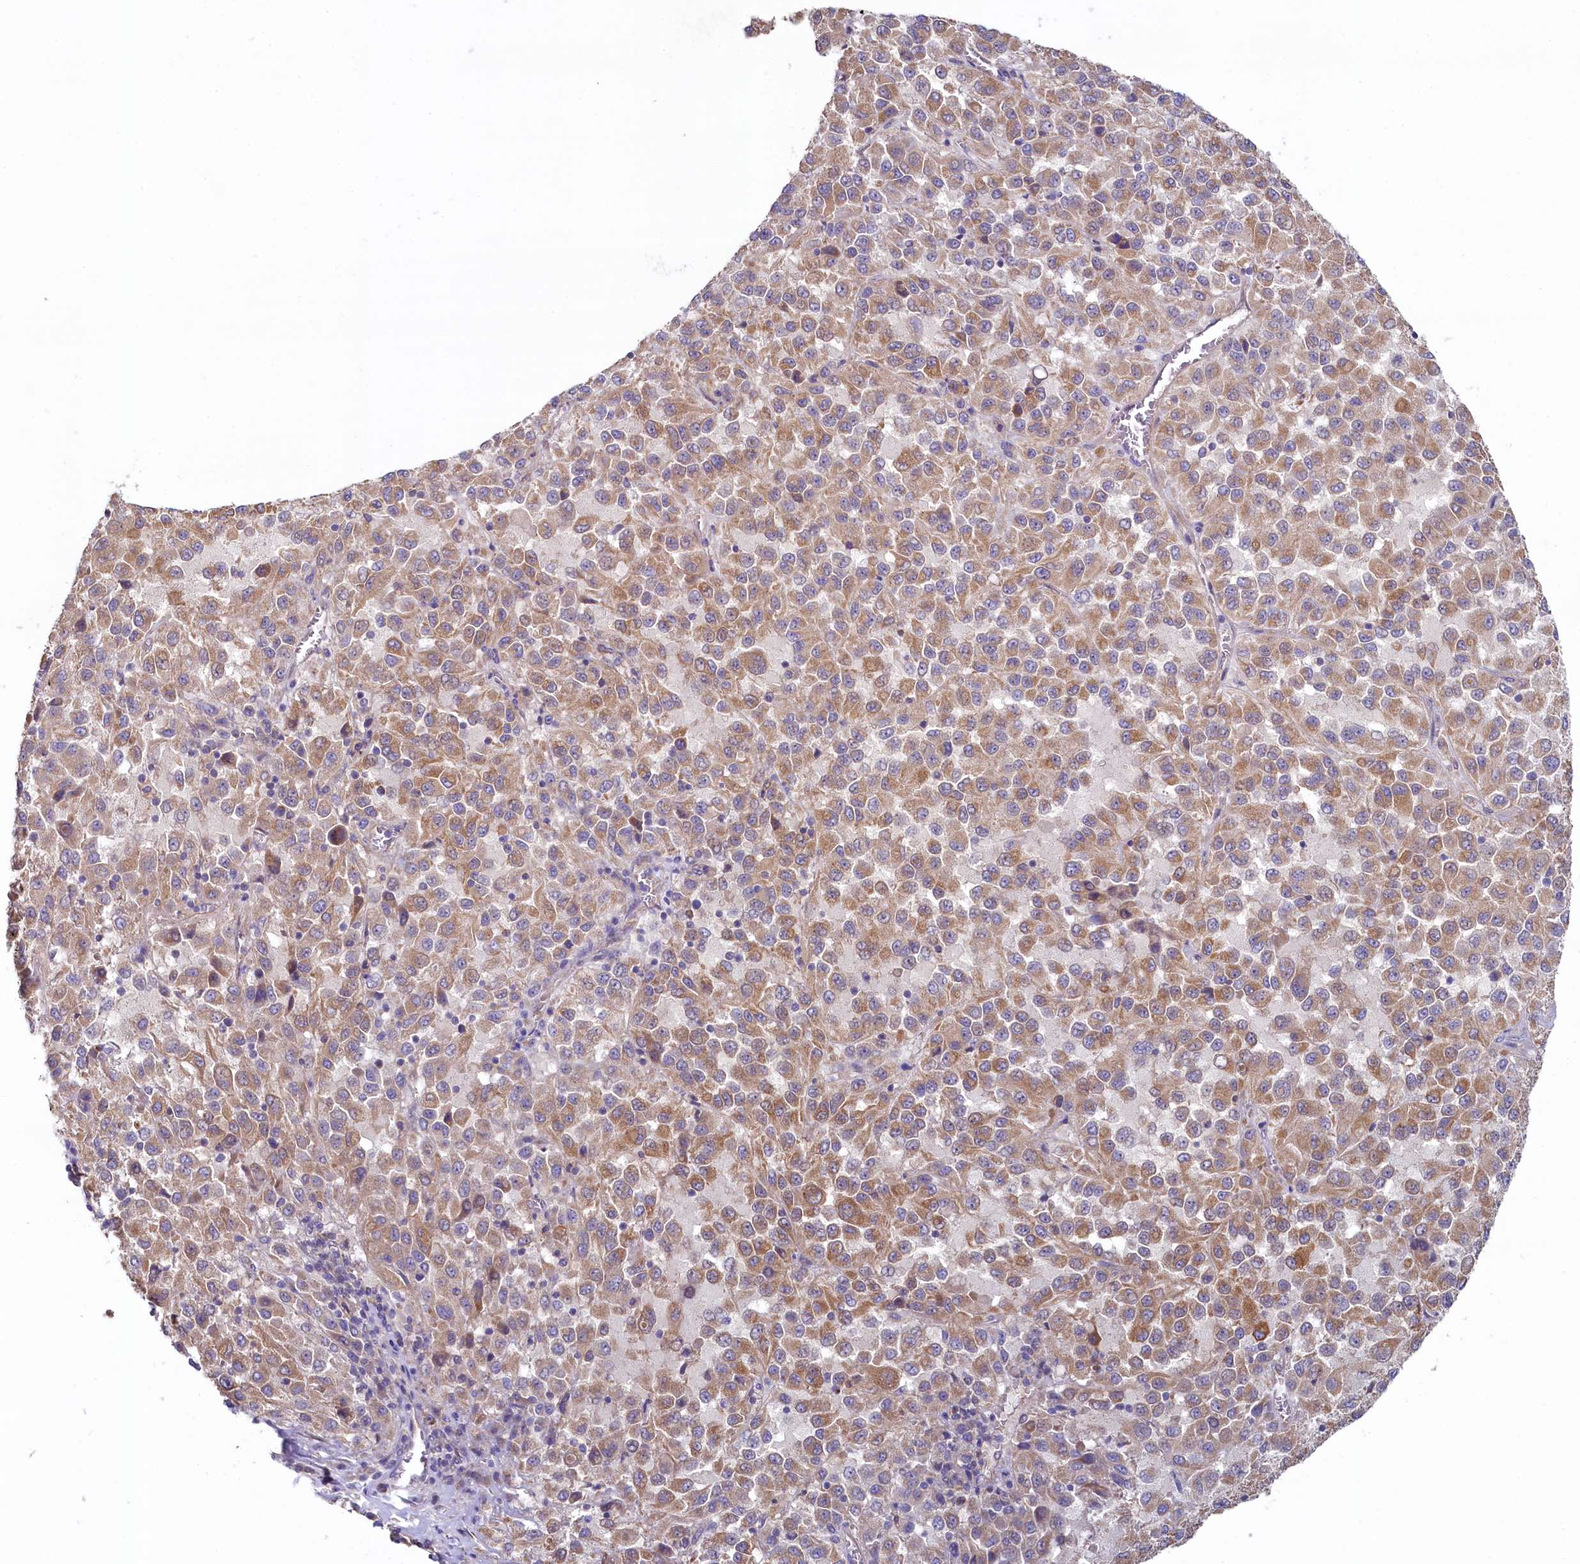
{"staining": {"intensity": "moderate", "quantity": "25%-75%", "location": "cytoplasmic/membranous"}, "tissue": "melanoma", "cell_type": "Tumor cells", "image_type": "cancer", "snomed": [{"axis": "morphology", "description": "Malignant melanoma, Metastatic site"}, {"axis": "topography", "description": "Lung"}], "caption": "This histopathology image displays IHC staining of human melanoma, with medium moderate cytoplasmic/membranous staining in about 25%-75% of tumor cells.", "gene": "SPATA2L", "patient": {"sex": "male", "age": 64}}